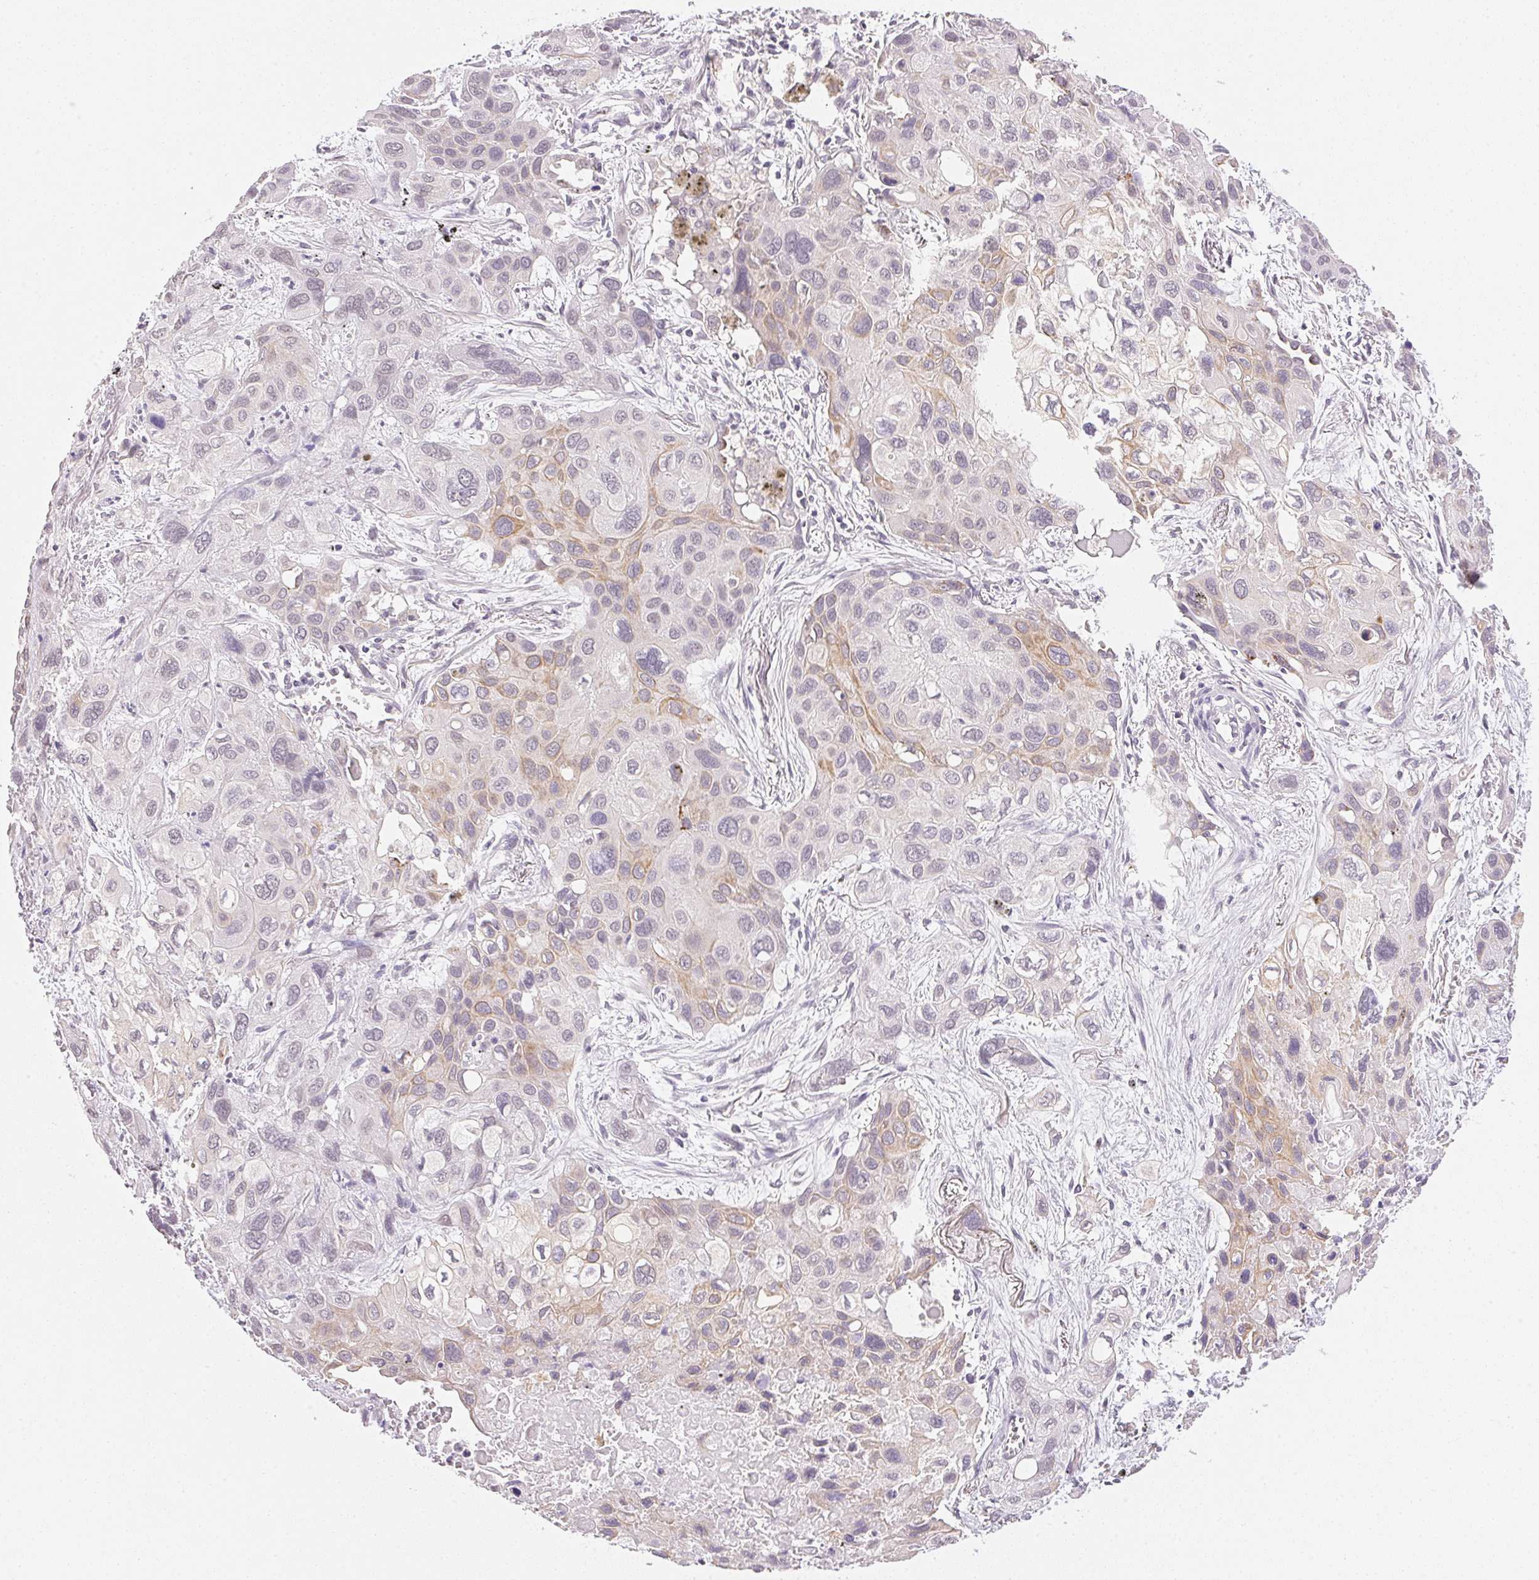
{"staining": {"intensity": "weak", "quantity": "<25%", "location": "cytoplasmic/membranous"}, "tissue": "lung cancer", "cell_type": "Tumor cells", "image_type": "cancer", "snomed": [{"axis": "morphology", "description": "Squamous cell carcinoma, NOS"}, {"axis": "morphology", "description": "Squamous cell carcinoma, metastatic, NOS"}, {"axis": "topography", "description": "Lung"}], "caption": "Tumor cells show no significant expression in lung squamous cell carcinoma.", "gene": "FNDC4", "patient": {"sex": "male", "age": 59}}